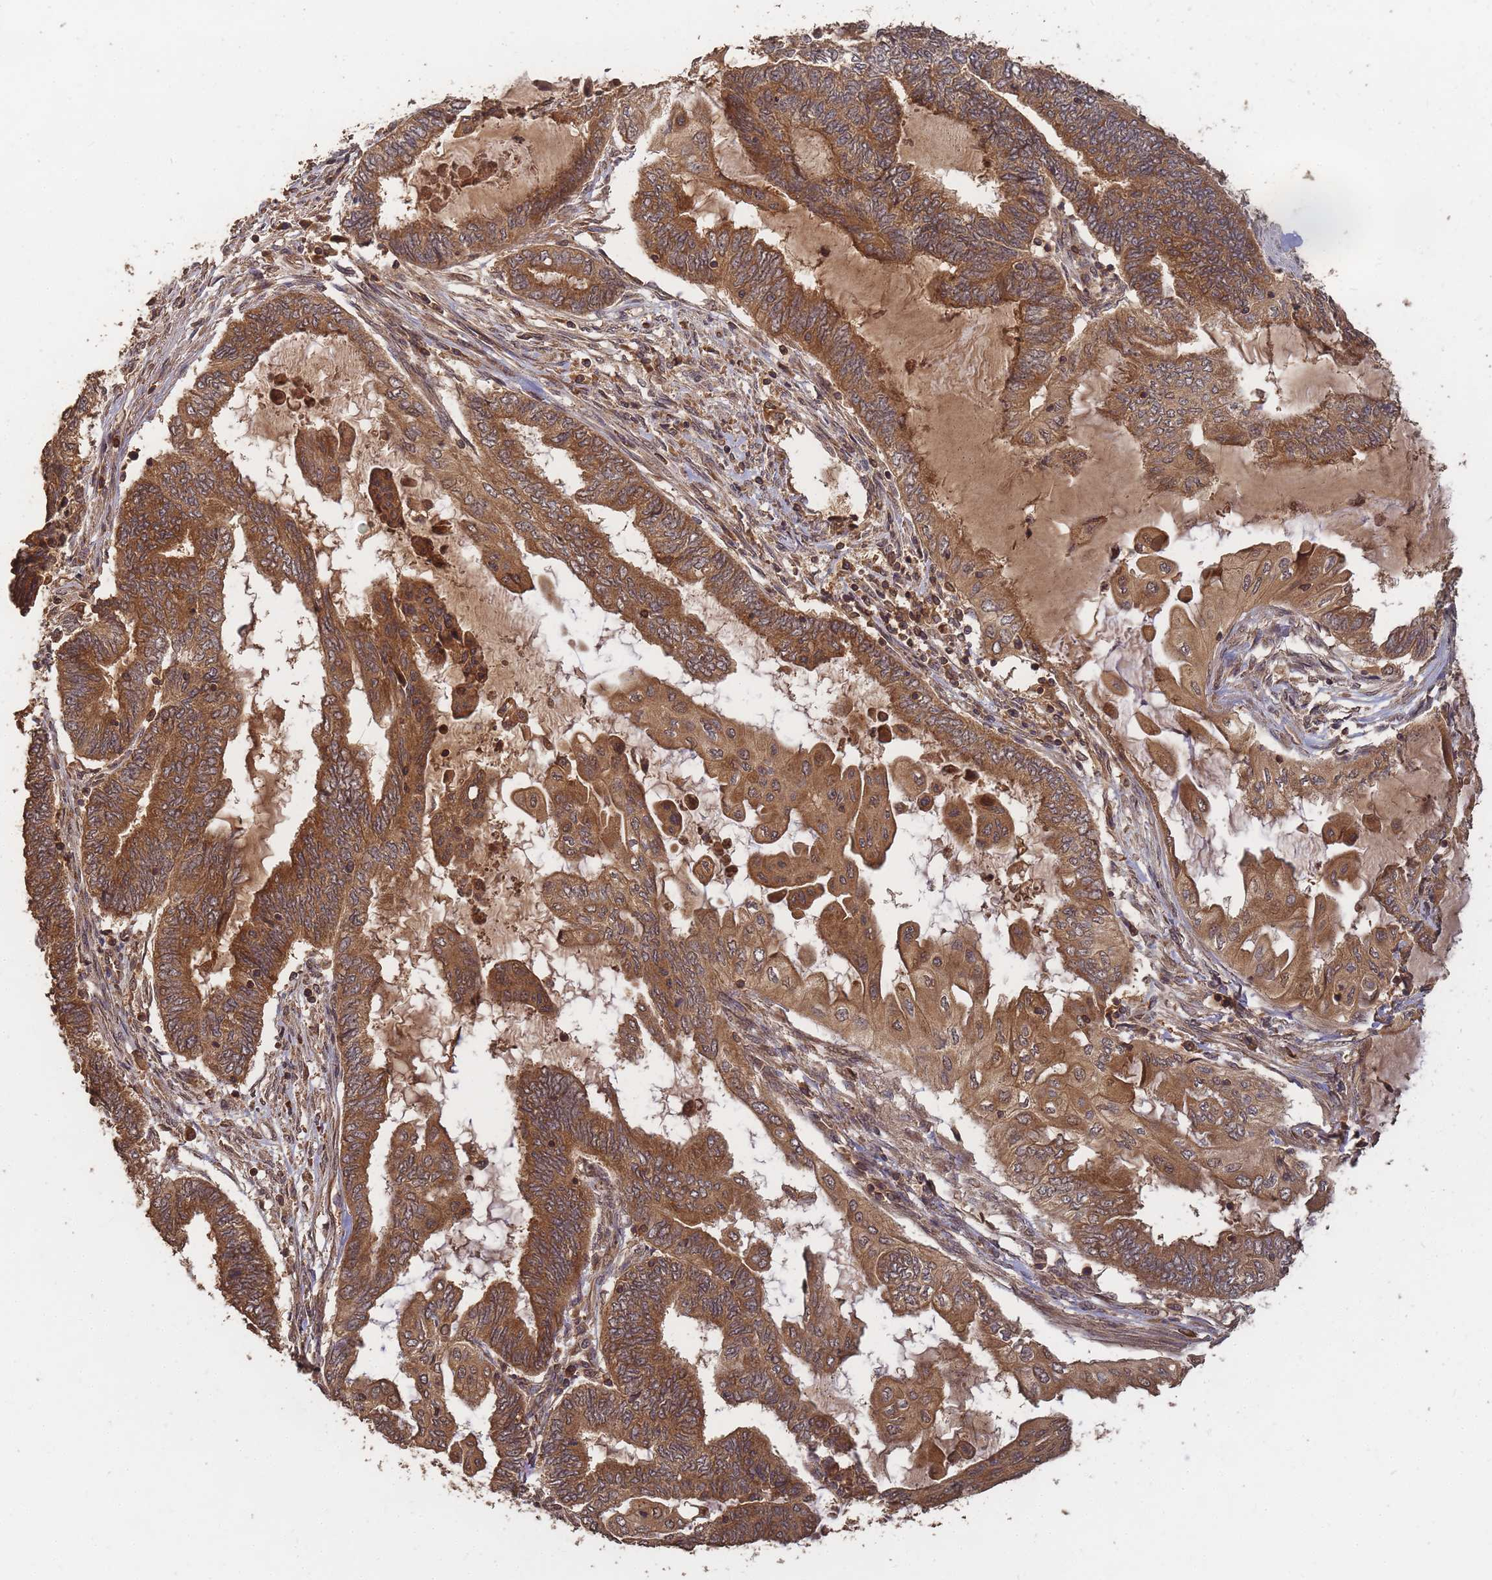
{"staining": {"intensity": "strong", "quantity": ">75%", "location": "cytoplasmic/membranous"}, "tissue": "endometrial cancer", "cell_type": "Tumor cells", "image_type": "cancer", "snomed": [{"axis": "morphology", "description": "Adenocarcinoma, NOS"}, {"axis": "topography", "description": "Uterus"}, {"axis": "topography", "description": "Endometrium"}], "caption": "High-magnification brightfield microscopy of endometrial cancer stained with DAB (3,3'-diaminobenzidine) (brown) and counterstained with hematoxylin (blue). tumor cells exhibit strong cytoplasmic/membranous positivity is seen in about>75% of cells.", "gene": "ALKBH1", "patient": {"sex": "female", "age": 70}}